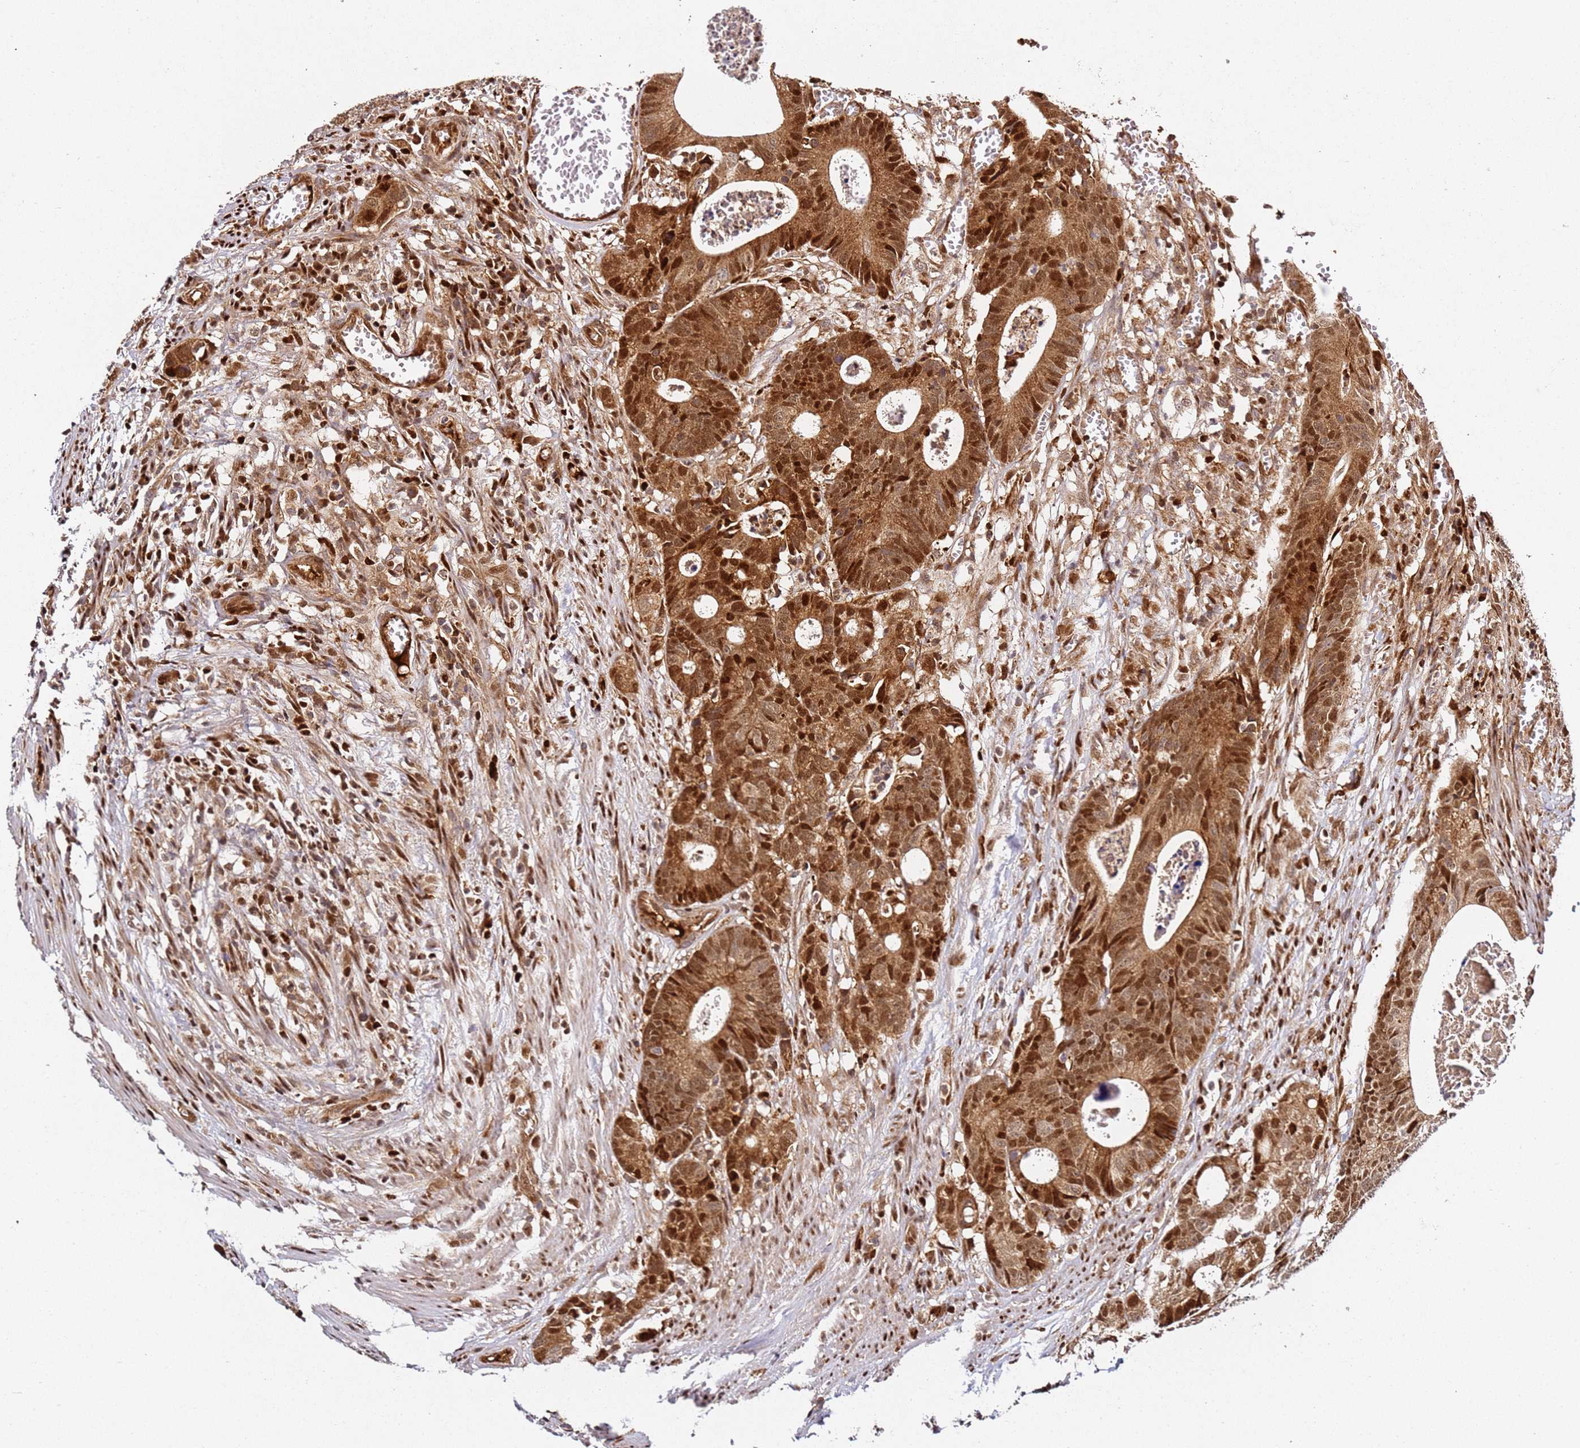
{"staining": {"intensity": "strong", "quantity": ">75%", "location": "cytoplasmic/membranous,nuclear"}, "tissue": "colorectal cancer", "cell_type": "Tumor cells", "image_type": "cancer", "snomed": [{"axis": "morphology", "description": "Adenocarcinoma, NOS"}, {"axis": "topography", "description": "Colon"}], "caption": "Colorectal adenocarcinoma was stained to show a protein in brown. There is high levels of strong cytoplasmic/membranous and nuclear positivity in about >75% of tumor cells.", "gene": "SMOX", "patient": {"sex": "female", "age": 57}}